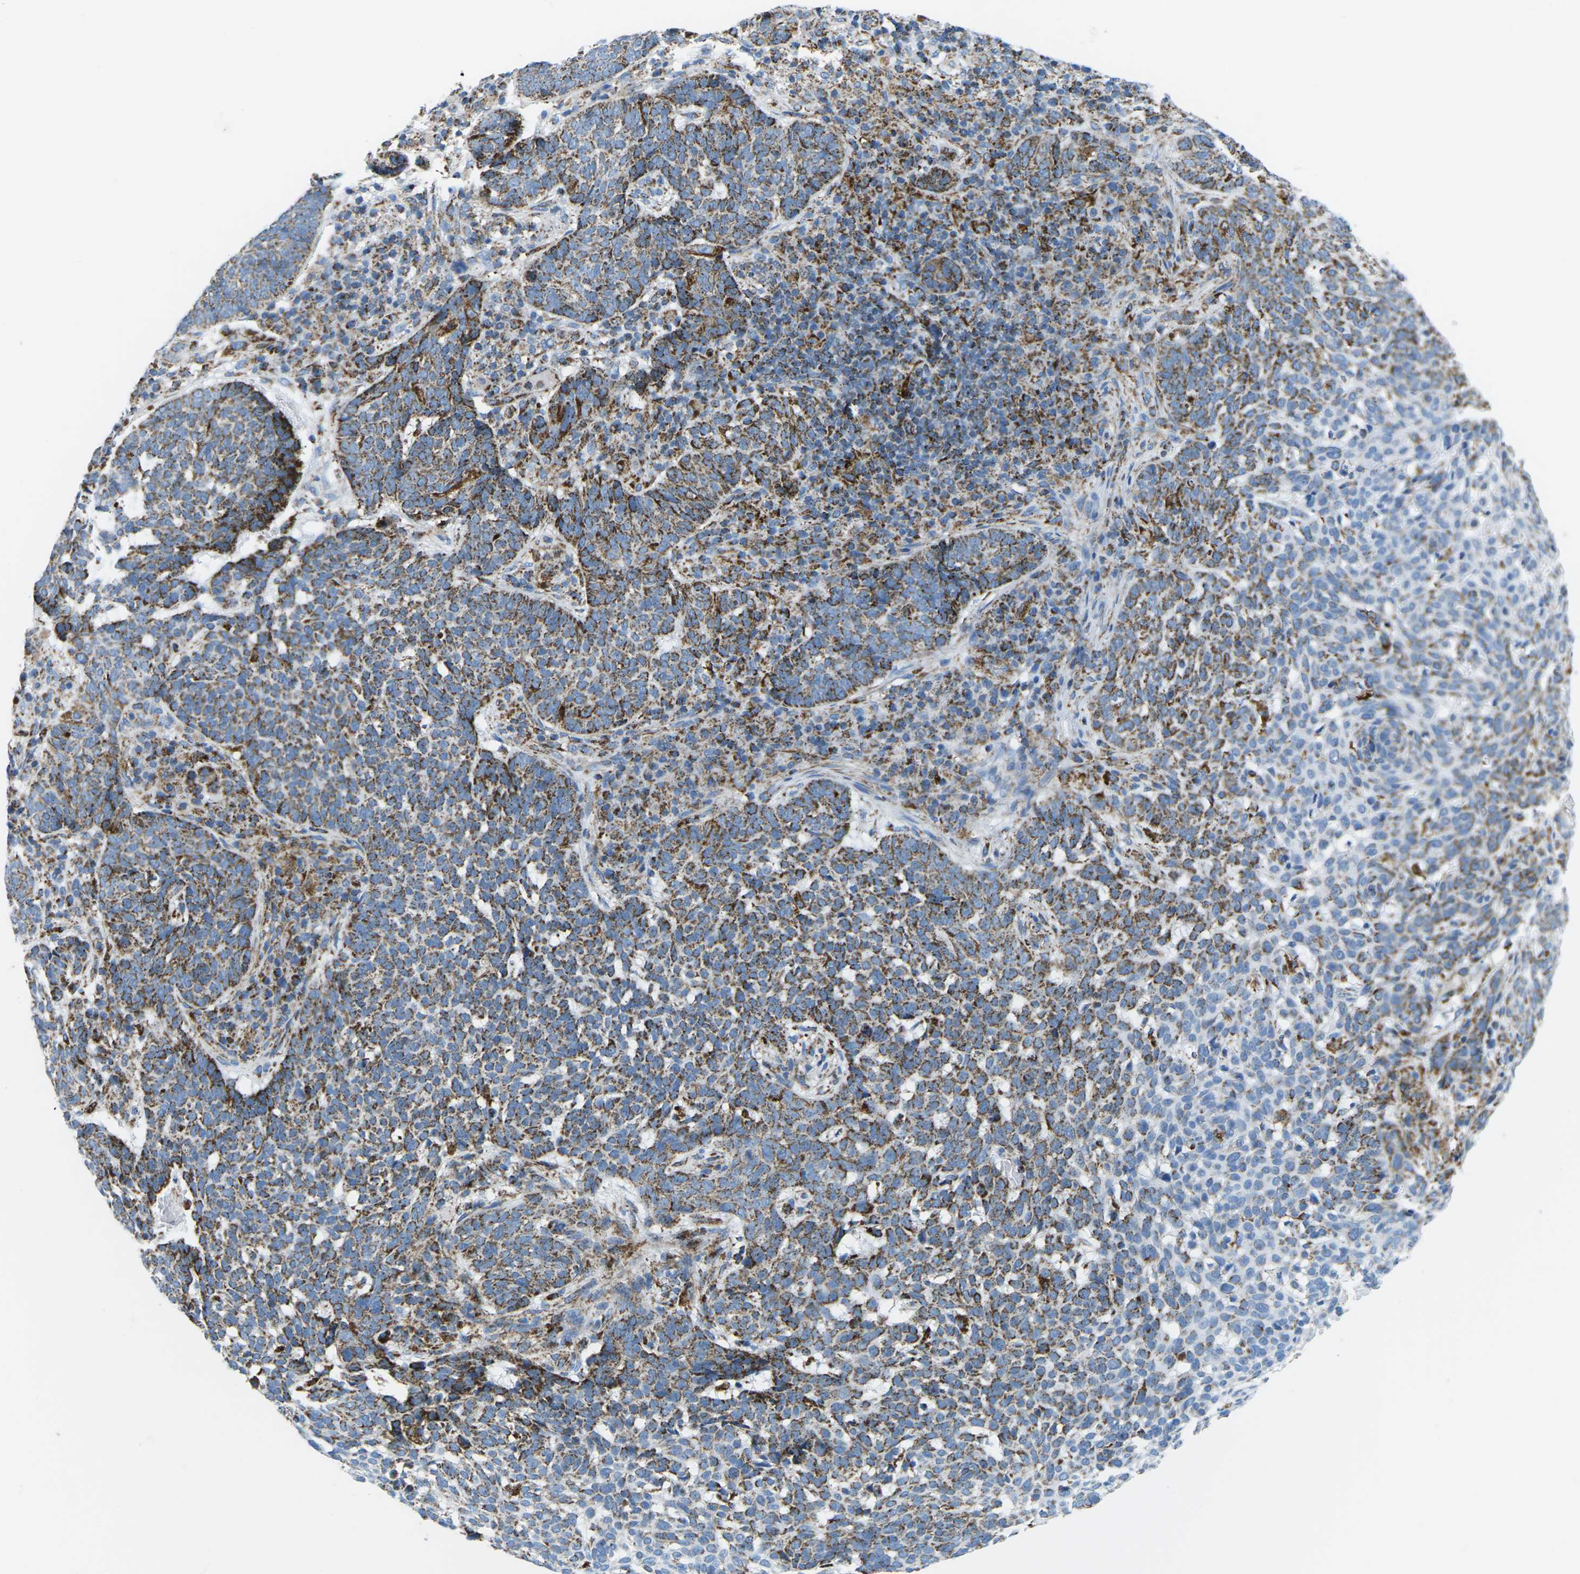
{"staining": {"intensity": "strong", "quantity": ">75%", "location": "cytoplasmic/membranous"}, "tissue": "skin cancer", "cell_type": "Tumor cells", "image_type": "cancer", "snomed": [{"axis": "morphology", "description": "Basal cell carcinoma"}, {"axis": "topography", "description": "Skin"}], "caption": "Immunohistochemical staining of skin cancer (basal cell carcinoma) demonstrates strong cytoplasmic/membranous protein positivity in approximately >75% of tumor cells.", "gene": "COX6C", "patient": {"sex": "male", "age": 85}}